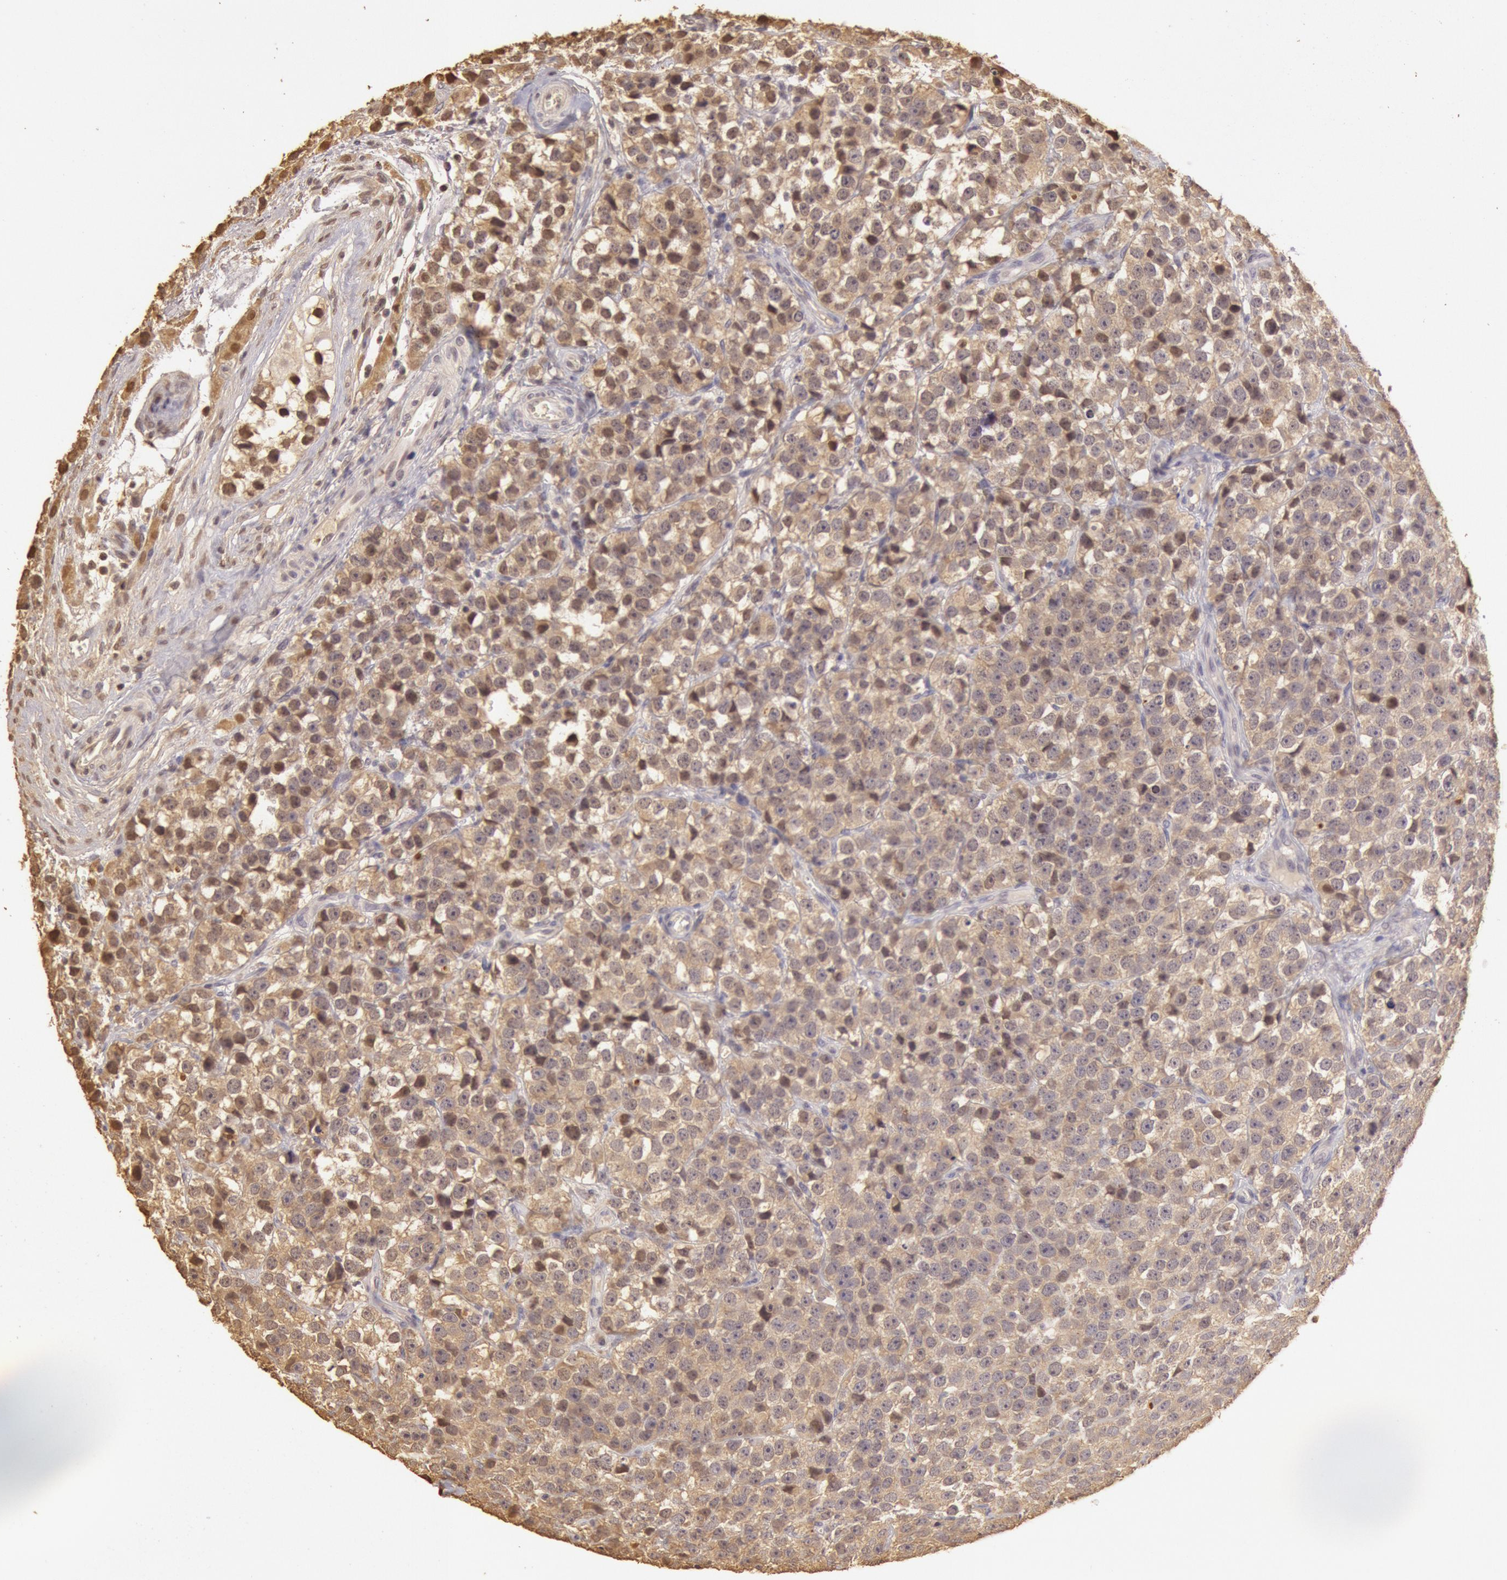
{"staining": {"intensity": "weak", "quantity": ">75%", "location": "cytoplasmic/membranous,nuclear"}, "tissue": "testis cancer", "cell_type": "Tumor cells", "image_type": "cancer", "snomed": [{"axis": "morphology", "description": "Seminoma, NOS"}, {"axis": "topography", "description": "Testis"}], "caption": "Testis cancer stained for a protein (brown) exhibits weak cytoplasmic/membranous and nuclear positive expression in about >75% of tumor cells.", "gene": "SOD1", "patient": {"sex": "male", "age": 25}}